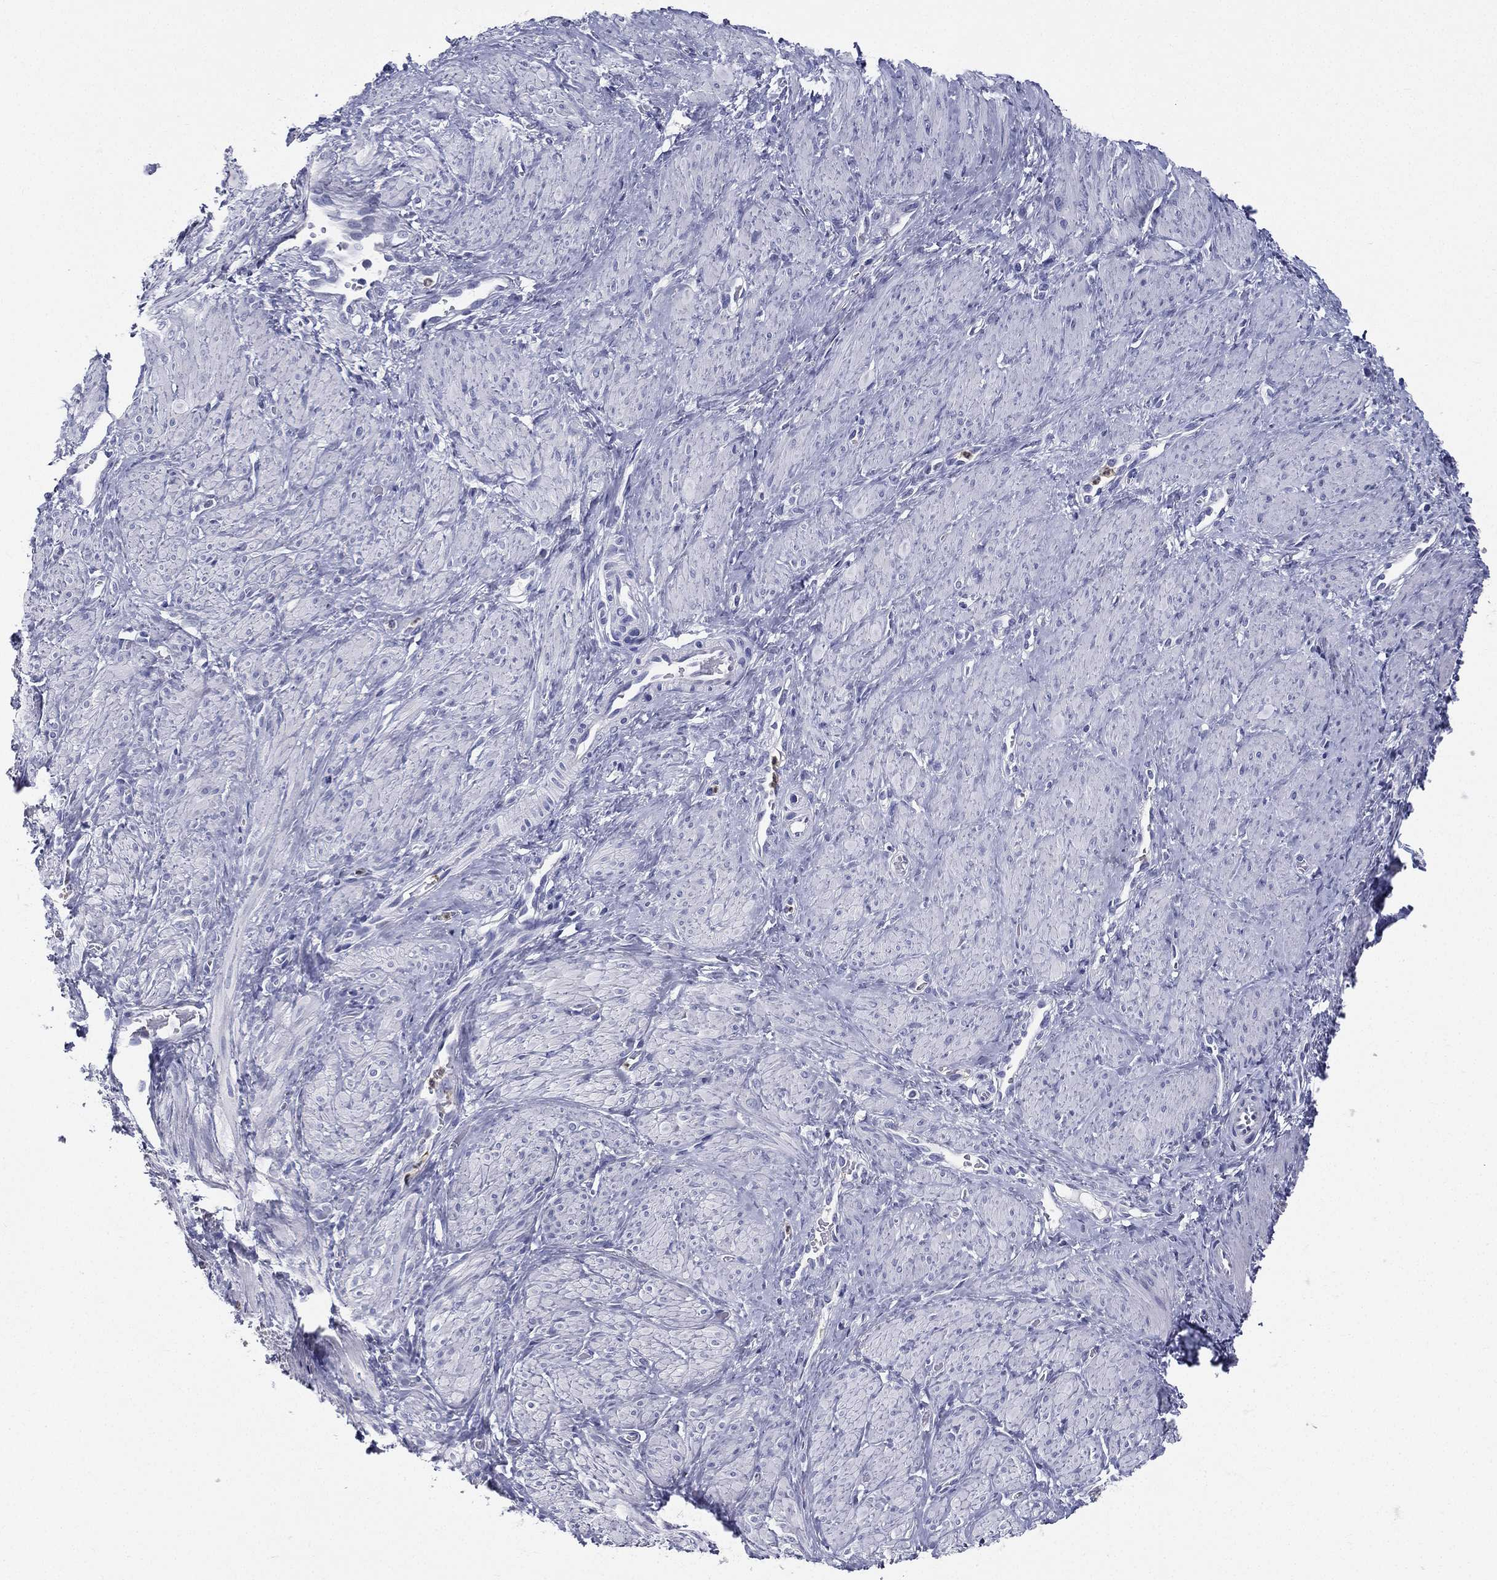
{"staining": {"intensity": "negative", "quantity": "none", "location": "none"}, "tissue": "smooth muscle", "cell_type": "Smooth muscle cells", "image_type": "normal", "snomed": [{"axis": "morphology", "description": "Normal tissue, NOS"}, {"axis": "topography", "description": "Smooth muscle"}, {"axis": "topography", "description": "Uterus"}], "caption": "Smooth muscle cells show no significant protein positivity in unremarkable smooth muscle. (DAB (3,3'-diaminobenzidine) immunohistochemistry, high magnification).", "gene": "DEFB121", "patient": {"sex": "female", "age": 39}}